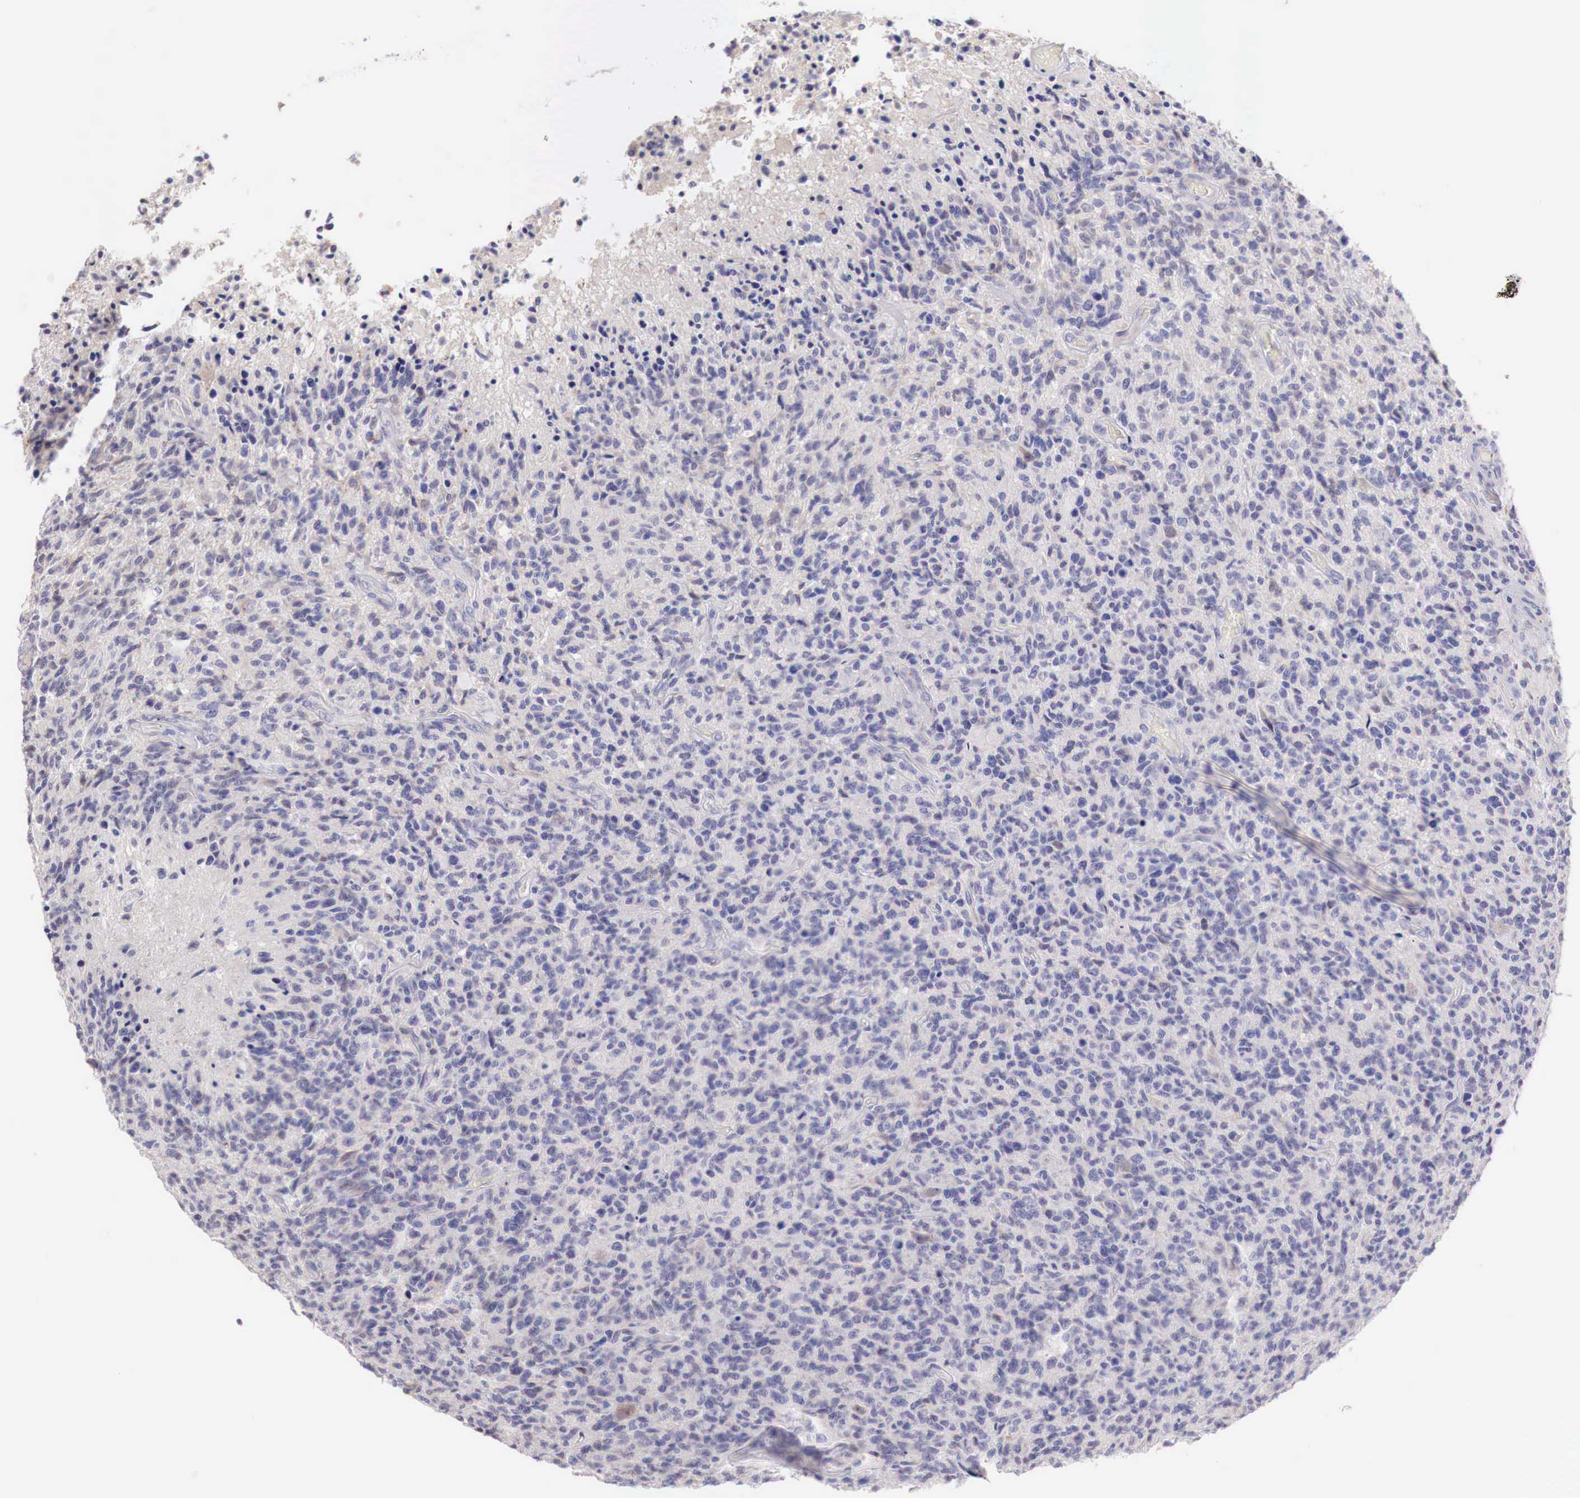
{"staining": {"intensity": "negative", "quantity": "none", "location": "none"}, "tissue": "glioma", "cell_type": "Tumor cells", "image_type": "cancer", "snomed": [{"axis": "morphology", "description": "Glioma, malignant, High grade"}, {"axis": "topography", "description": "Brain"}], "caption": "Immunohistochemistry (IHC) of human glioma exhibits no positivity in tumor cells.", "gene": "XPNPEP2", "patient": {"sex": "male", "age": 36}}